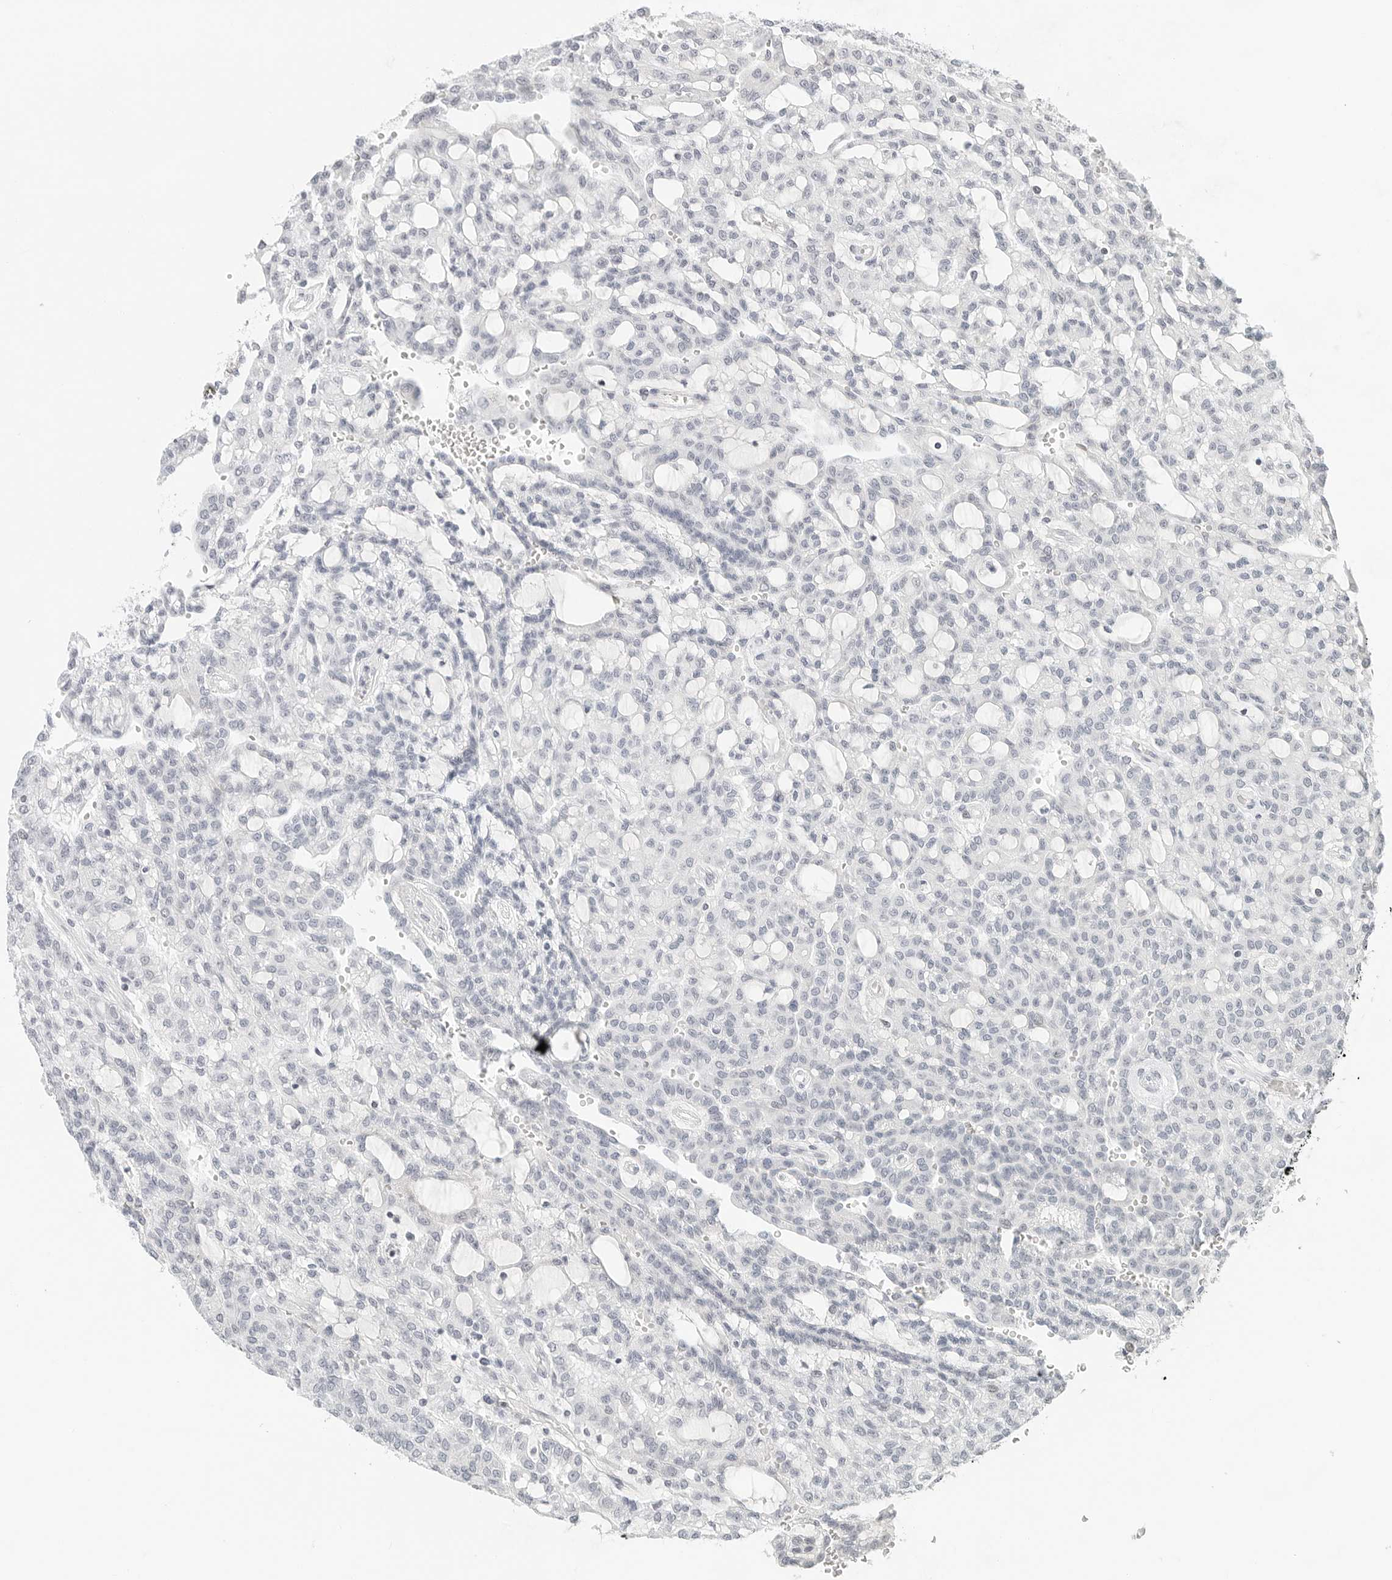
{"staining": {"intensity": "negative", "quantity": "none", "location": "none"}, "tissue": "renal cancer", "cell_type": "Tumor cells", "image_type": "cancer", "snomed": [{"axis": "morphology", "description": "Adenocarcinoma, NOS"}, {"axis": "topography", "description": "Kidney"}], "caption": "The micrograph exhibits no significant expression in tumor cells of adenocarcinoma (renal).", "gene": "PARP10", "patient": {"sex": "male", "age": 63}}